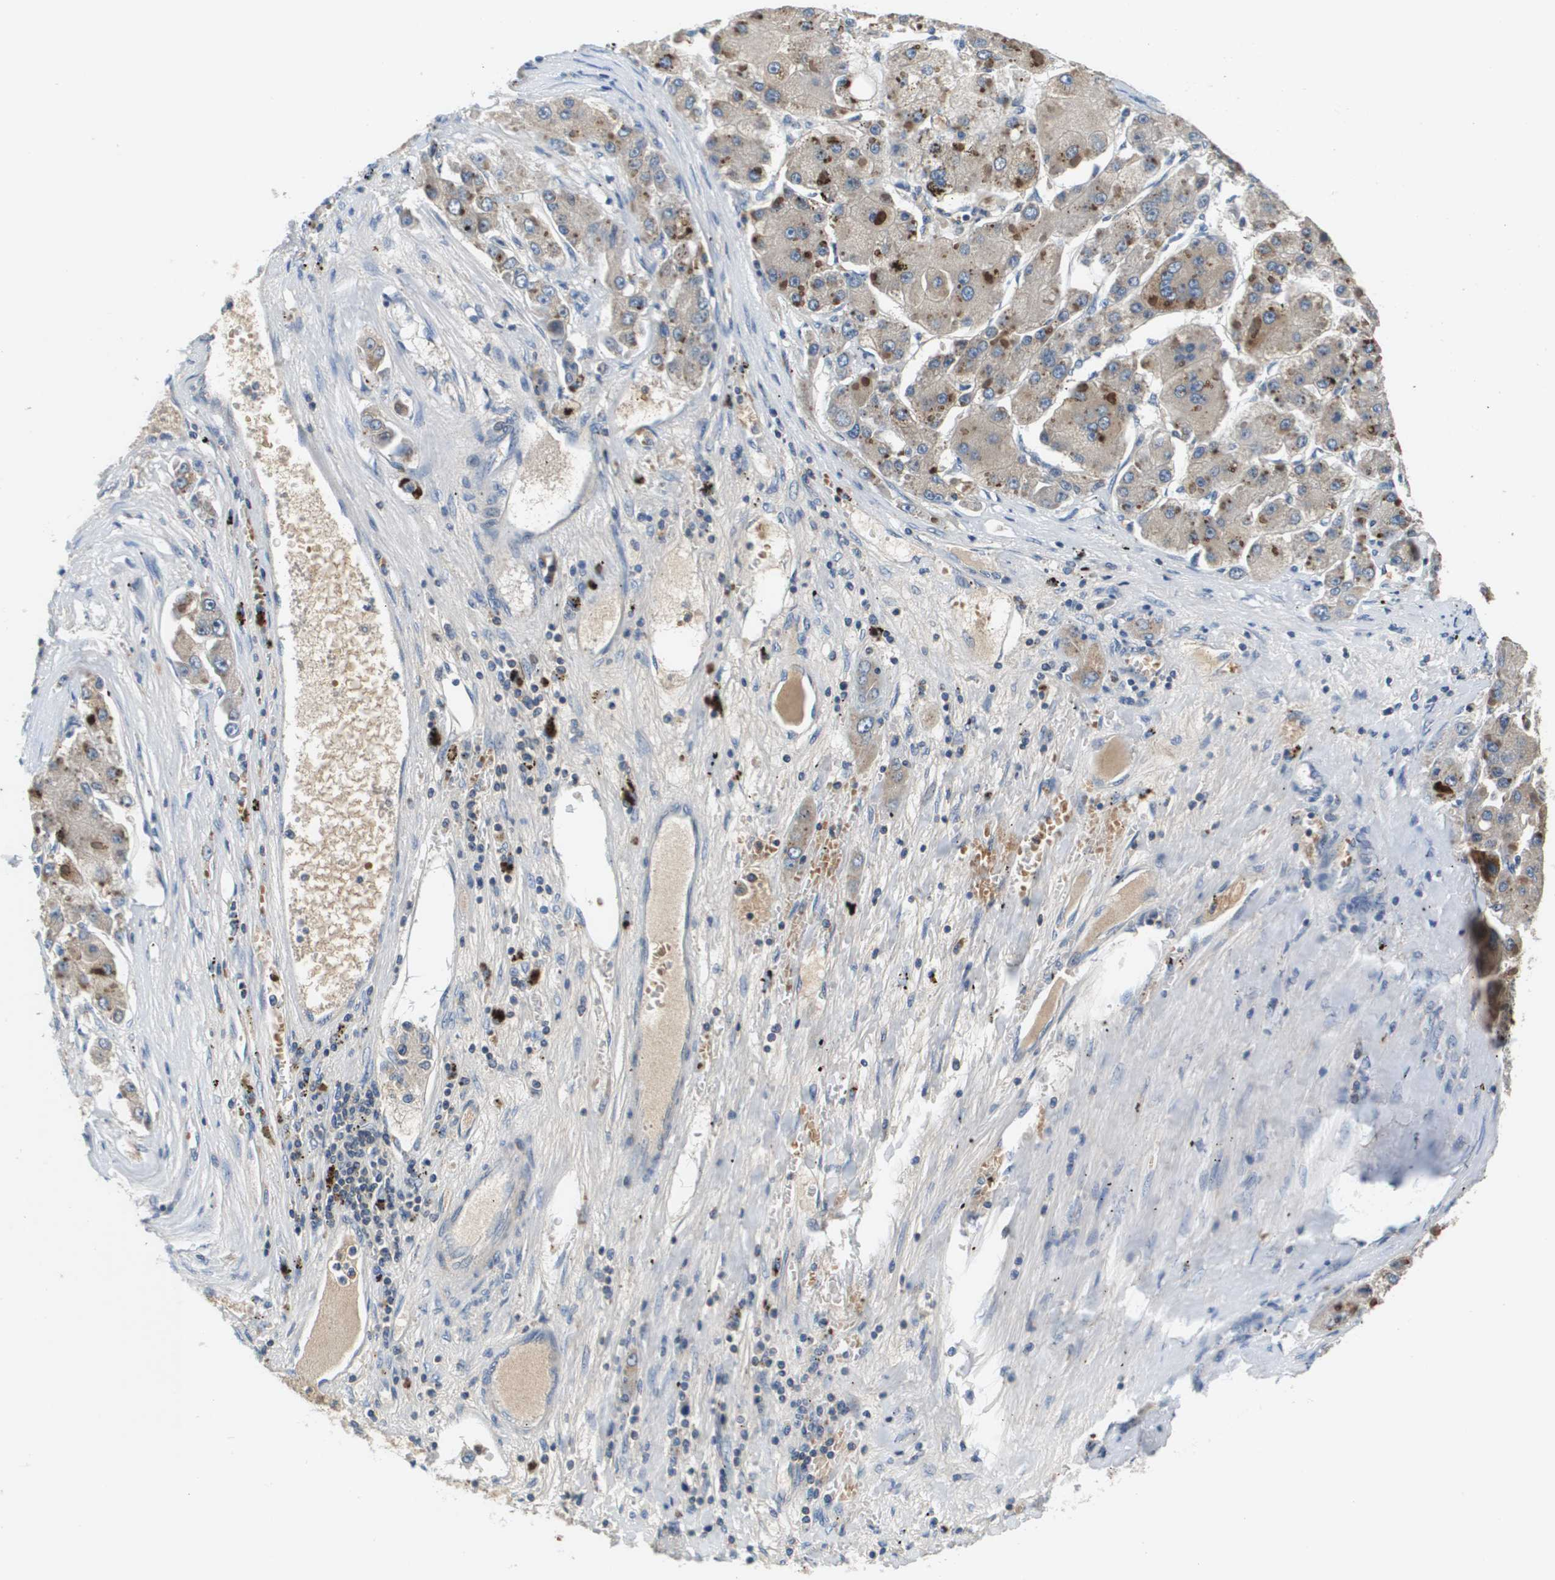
{"staining": {"intensity": "moderate", "quantity": "25%-75%", "location": "cytoplasmic/membranous"}, "tissue": "liver cancer", "cell_type": "Tumor cells", "image_type": "cancer", "snomed": [{"axis": "morphology", "description": "Carcinoma, Hepatocellular, NOS"}, {"axis": "topography", "description": "Liver"}], "caption": "Moderate cytoplasmic/membranous staining is seen in about 25%-75% of tumor cells in hepatocellular carcinoma (liver). The staining was performed using DAB (3,3'-diaminobenzidine) to visualize the protein expression in brown, while the nuclei were stained in blue with hematoxylin (Magnification: 20x).", "gene": "KCNQ5", "patient": {"sex": "female", "age": 73}}